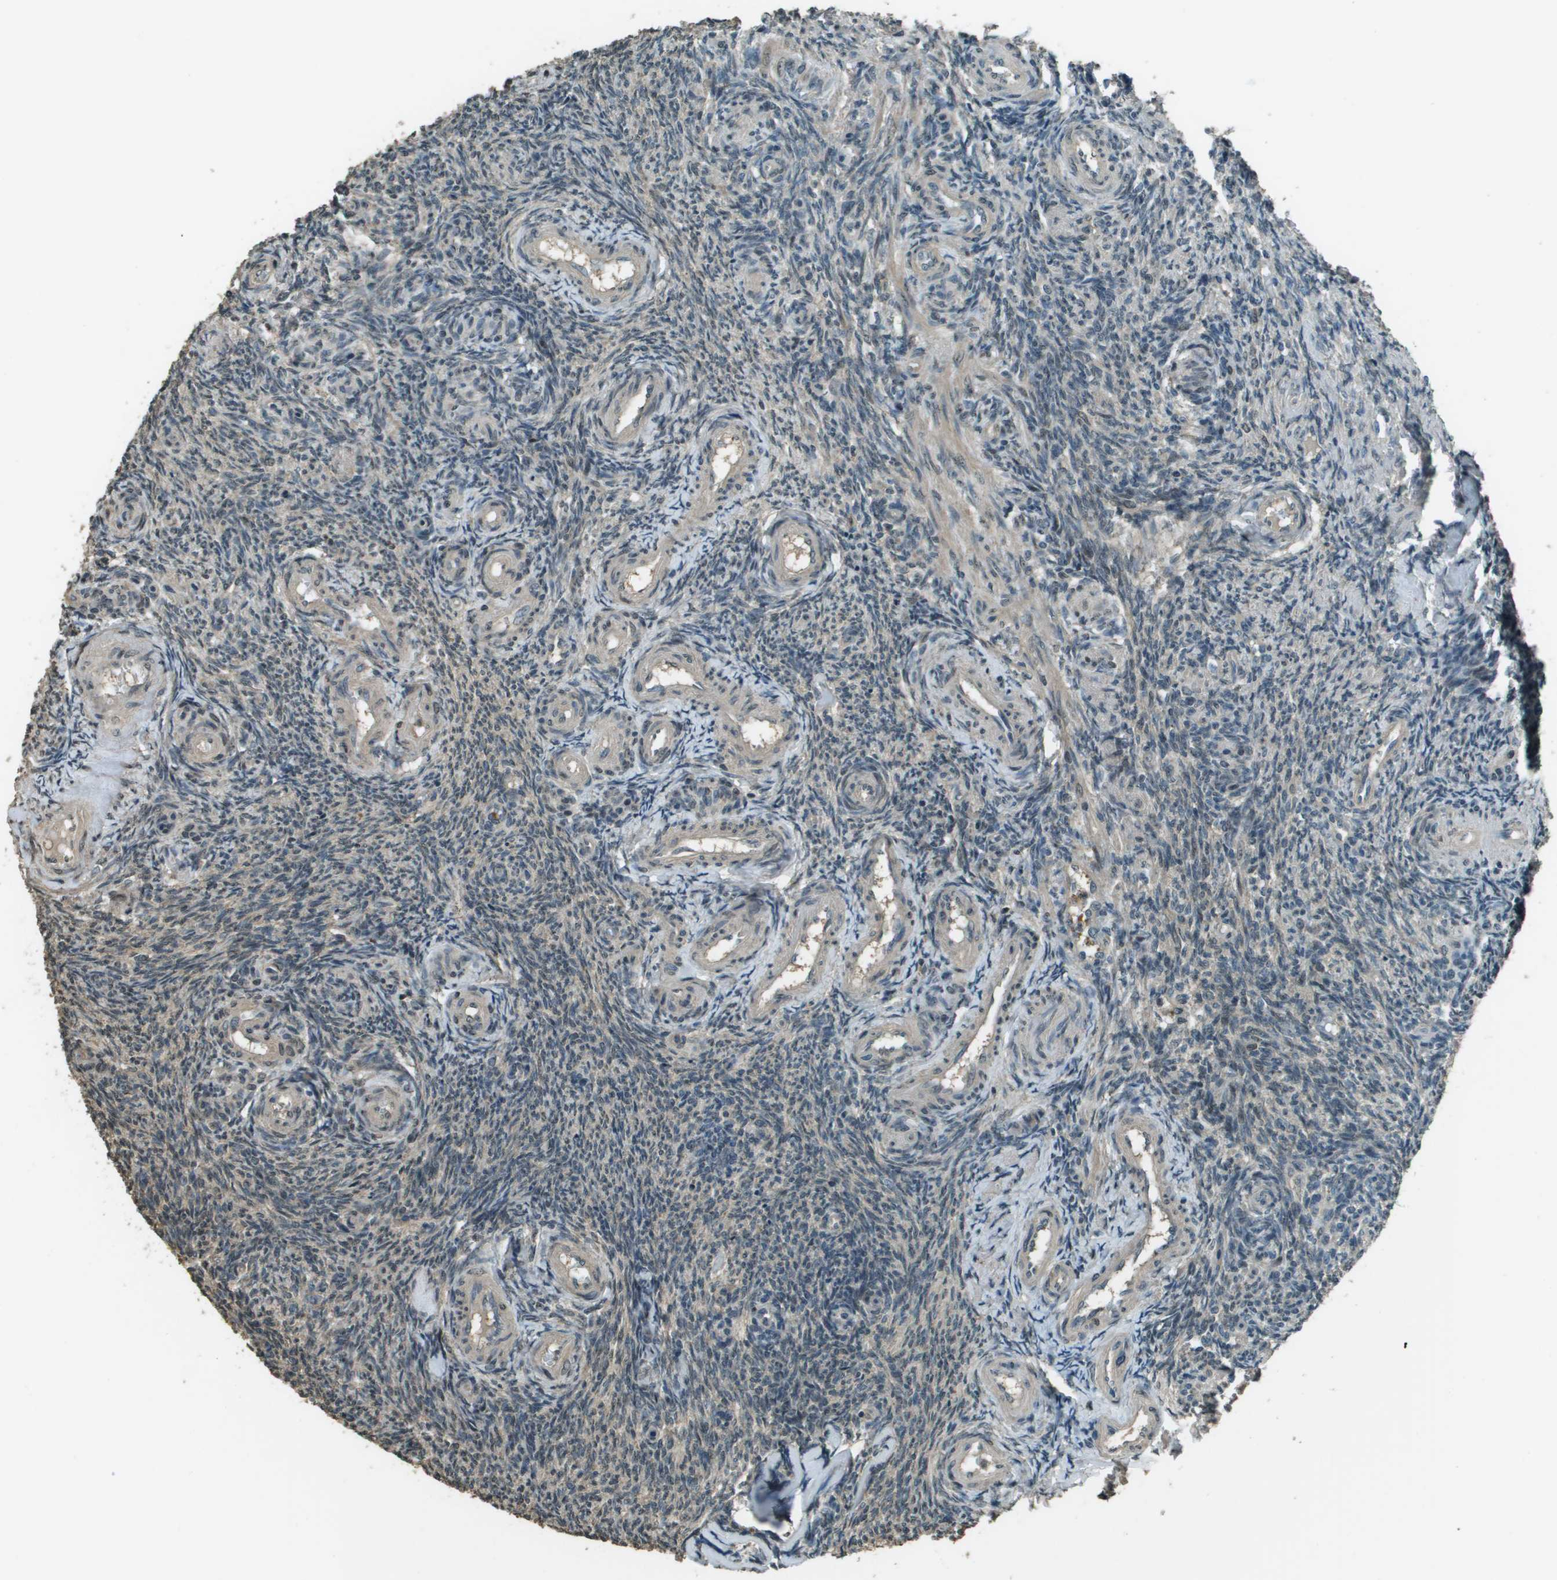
{"staining": {"intensity": "weak", "quantity": "<25%", "location": "cytoplasmic/membranous"}, "tissue": "ovary", "cell_type": "Ovarian stroma cells", "image_type": "normal", "snomed": [{"axis": "morphology", "description": "Normal tissue, NOS"}, {"axis": "topography", "description": "Ovary"}], "caption": "Human ovary stained for a protein using immunohistochemistry shows no staining in ovarian stroma cells.", "gene": "SDC3", "patient": {"sex": "female", "age": 41}}